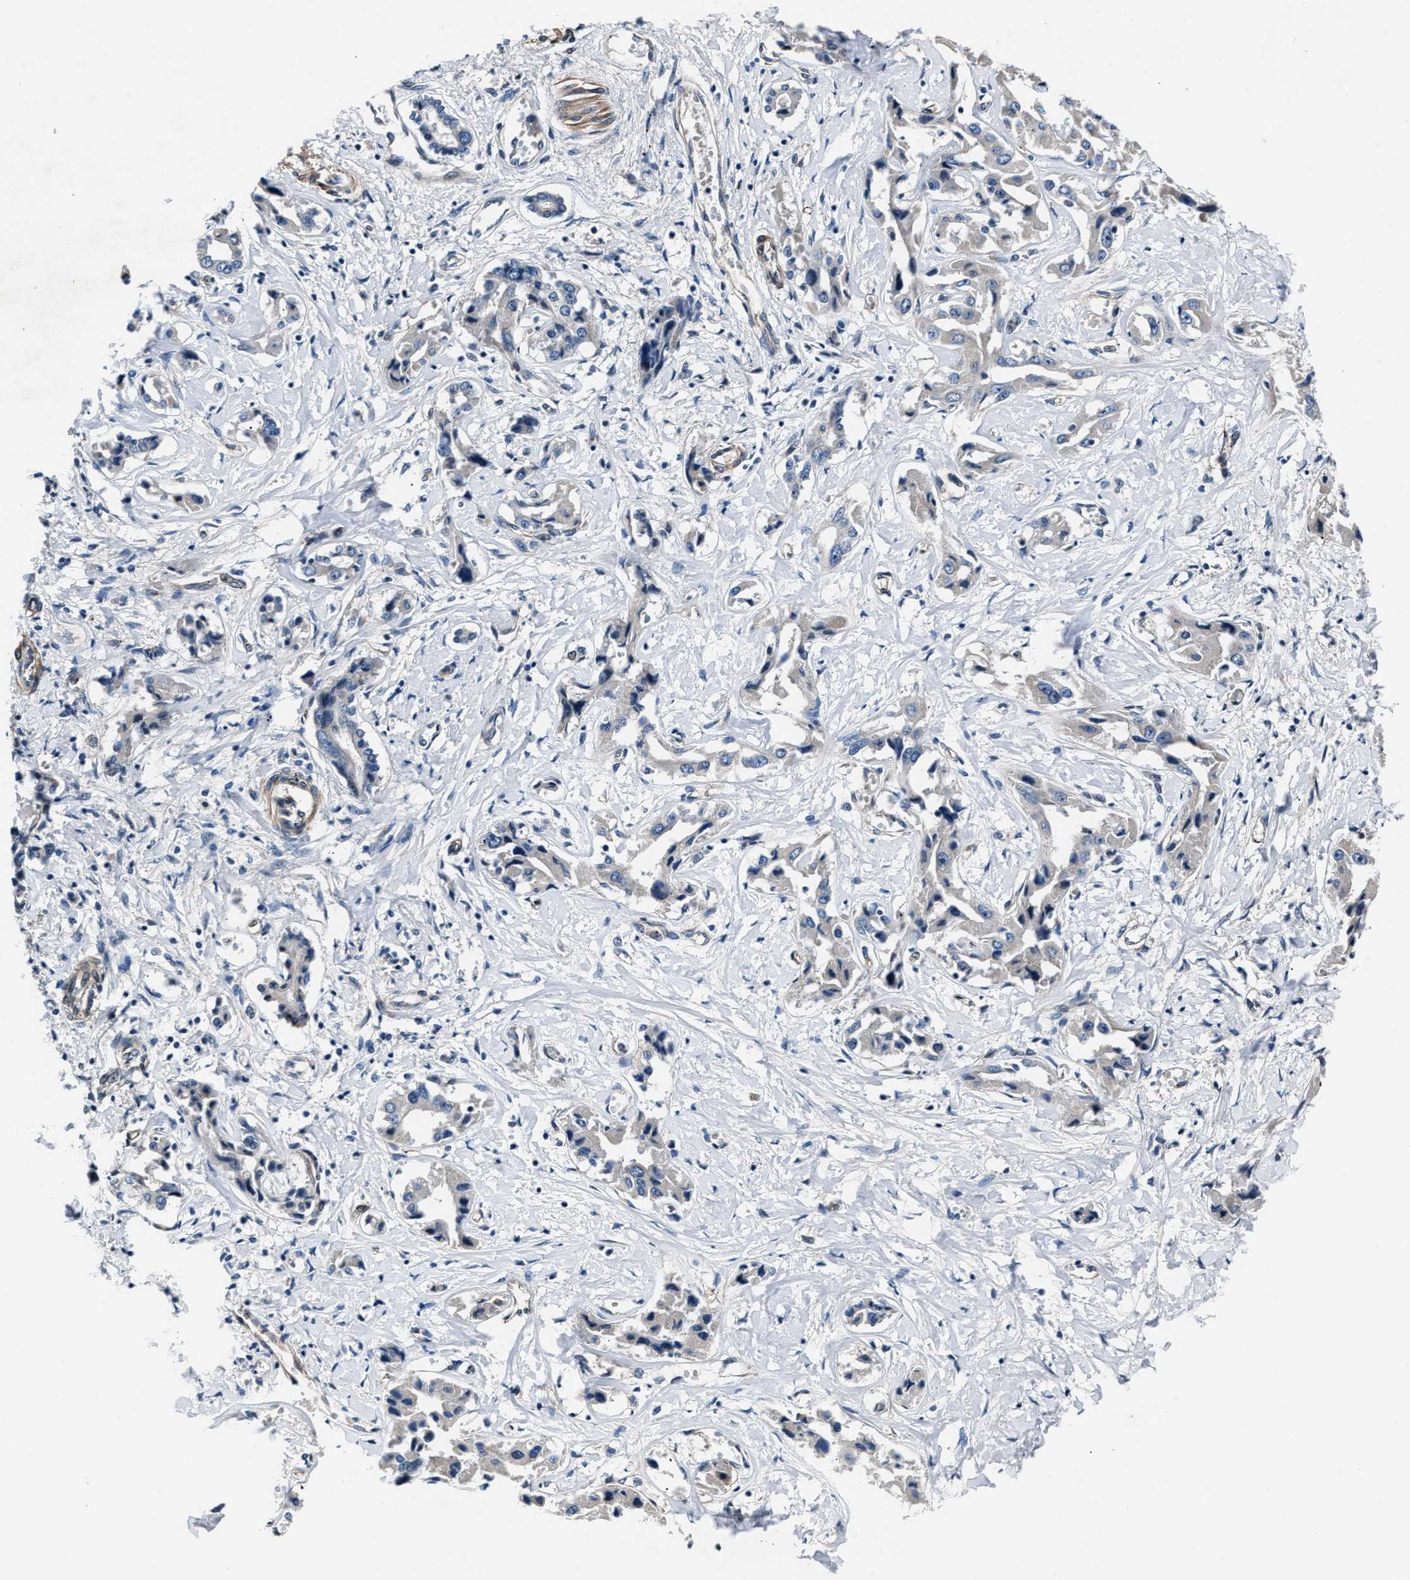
{"staining": {"intensity": "negative", "quantity": "none", "location": "none"}, "tissue": "liver cancer", "cell_type": "Tumor cells", "image_type": "cancer", "snomed": [{"axis": "morphology", "description": "Cholangiocarcinoma"}, {"axis": "topography", "description": "Liver"}], "caption": "Tumor cells are negative for protein expression in human liver cancer (cholangiocarcinoma).", "gene": "MPDZ", "patient": {"sex": "male", "age": 59}}